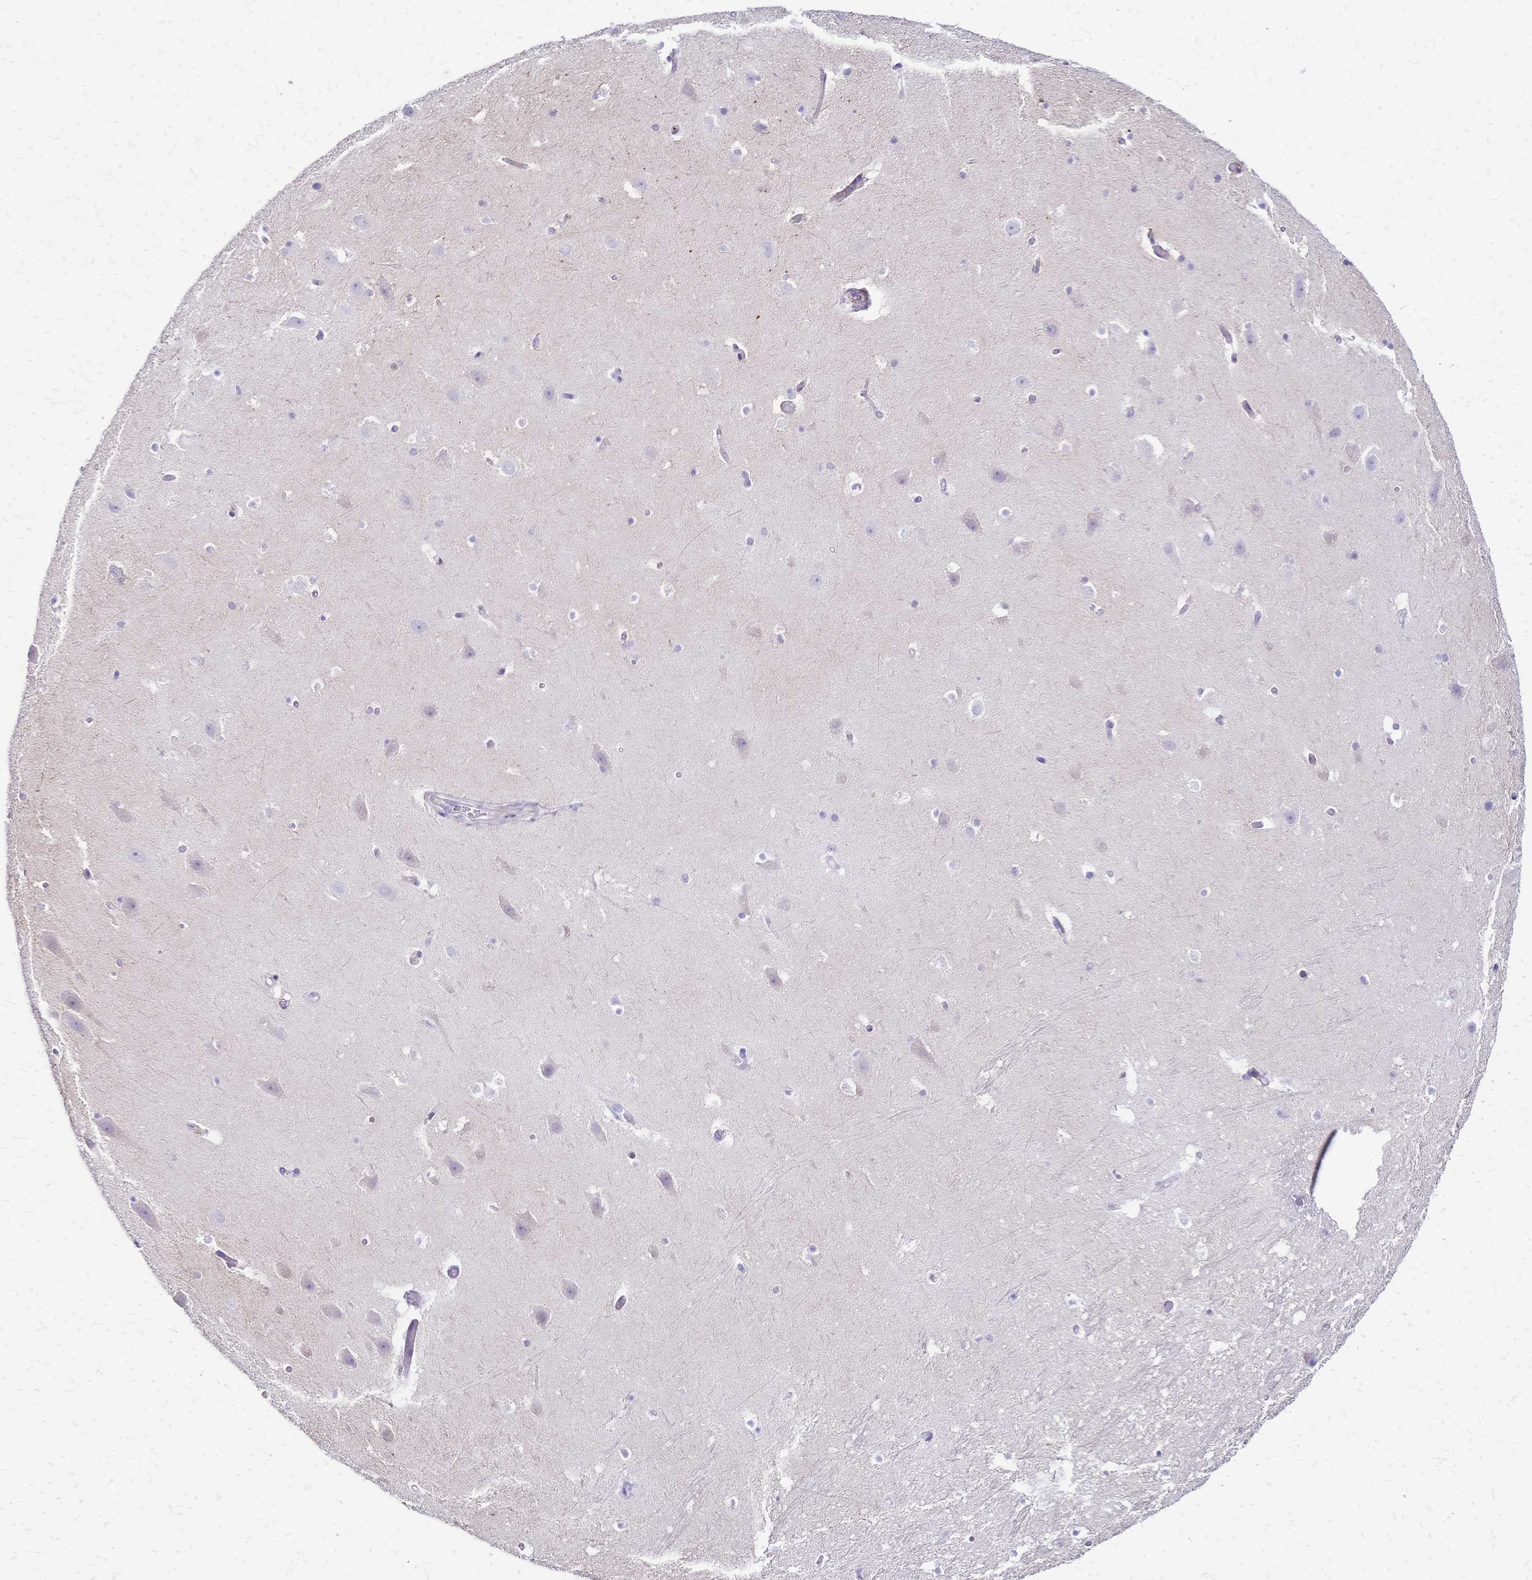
{"staining": {"intensity": "negative", "quantity": "none", "location": "none"}, "tissue": "hippocampus", "cell_type": "Glial cells", "image_type": "normal", "snomed": [{"axis": "morphology", "description": "Normal tissue, NOS"}, {"axis": "topography", "description": "Hippocampus"}], "caption": "Immunohistochemistry (IHC) image of normal hippocampus: hippocampus stained with DAB (3,3'-diaminobenzidine) exhibits no significant protein expression in glial cells.", "gene": "IL2RA", "patient": {"sex": "male", "age": 26}}